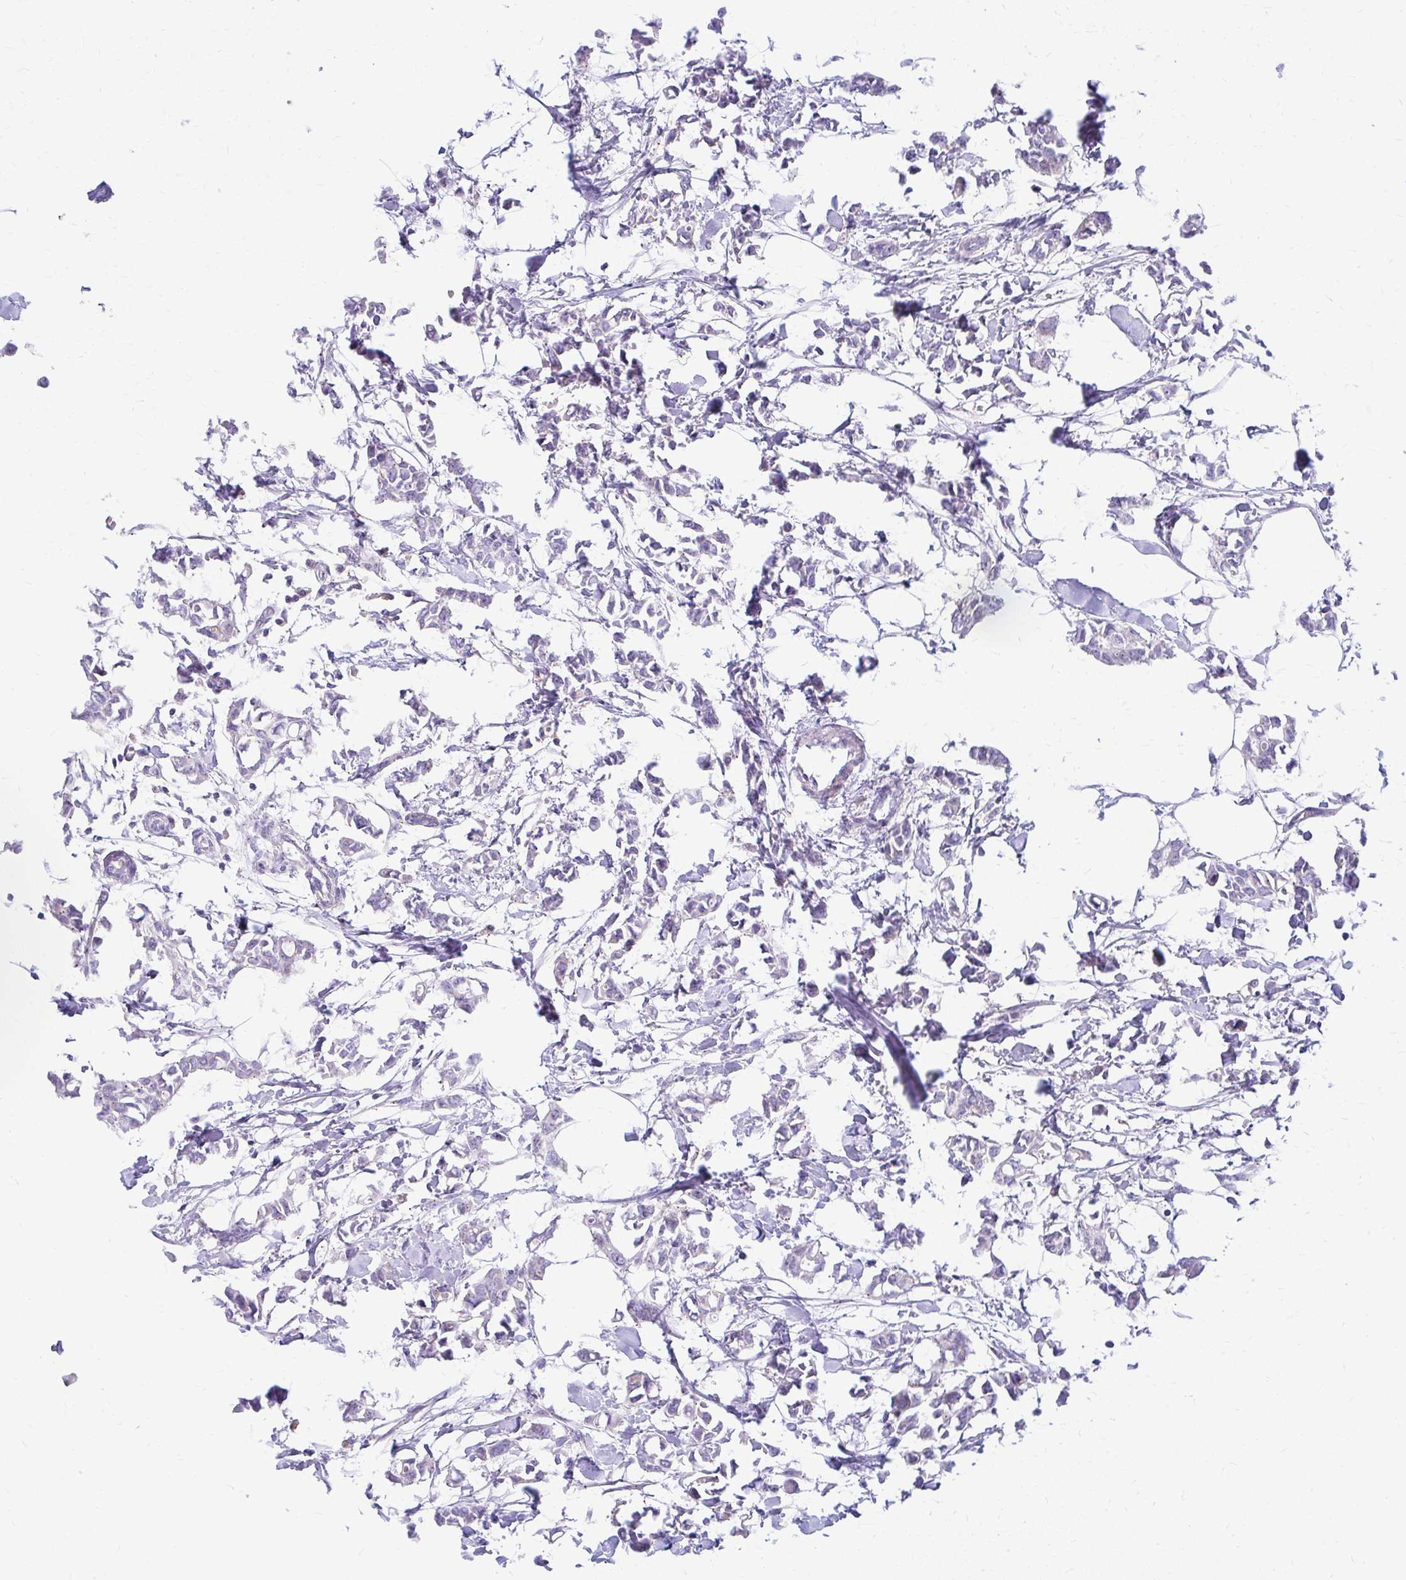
{"staining": {"intensity": "negative", "quantity": "none", "location": "none"}, "tissue": "breast cancer", "cell_type": "Tumor cells", "image_type": "cancer", "snomed": [{"axis": "morphology", "description": "Duct carcinoma"}, {"axis": "topography", "description": "Breast"}], "caption": "Micrograph shows no protein staining in tumor cells of breast cancer (invasive ductal carcinoma) tissue.", "gene": "RADIL", "patient": {"sex": "female", "age": 41}}